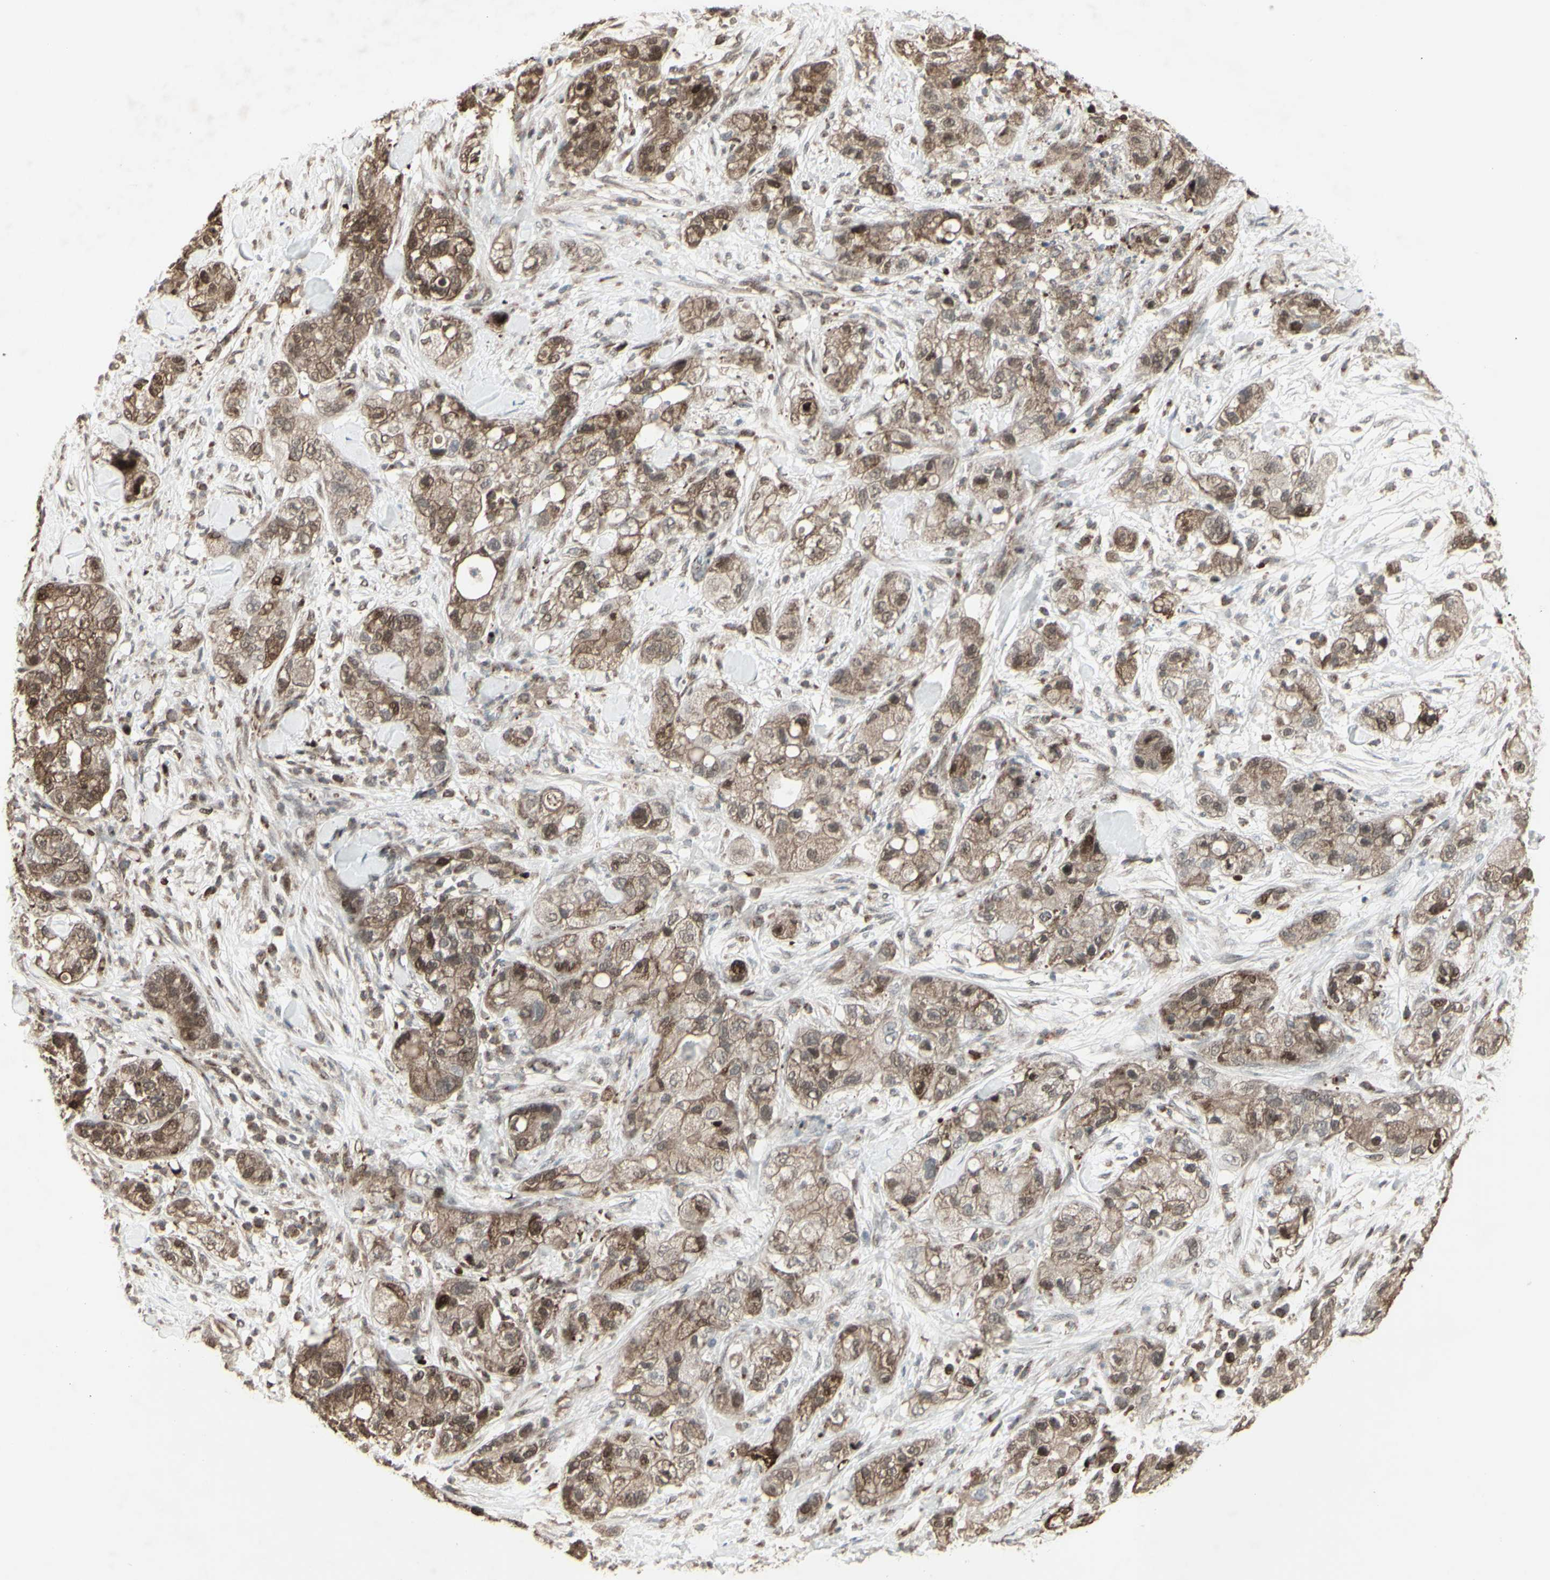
{"staining": {"intensity": "moderate", "quantity": ">75%", "location": "cytoplasmic/membranous"}, "tissue": "pancreatic cancer", "cell_type": "Tumor cells", "image_type": "cancer", "snomed": [{"axis": "morphology", "description": "Adenocarcinoma, NOS"}, {"axis": "topography", "description": "Pancreas"}], "caption": "A brown stain shows moderate cytoplasmic/membranous staining of a protein in human pancreatic cancer tumor cells.", "gene": "CD33", "patient": {"sex": "female", "age": 78}}